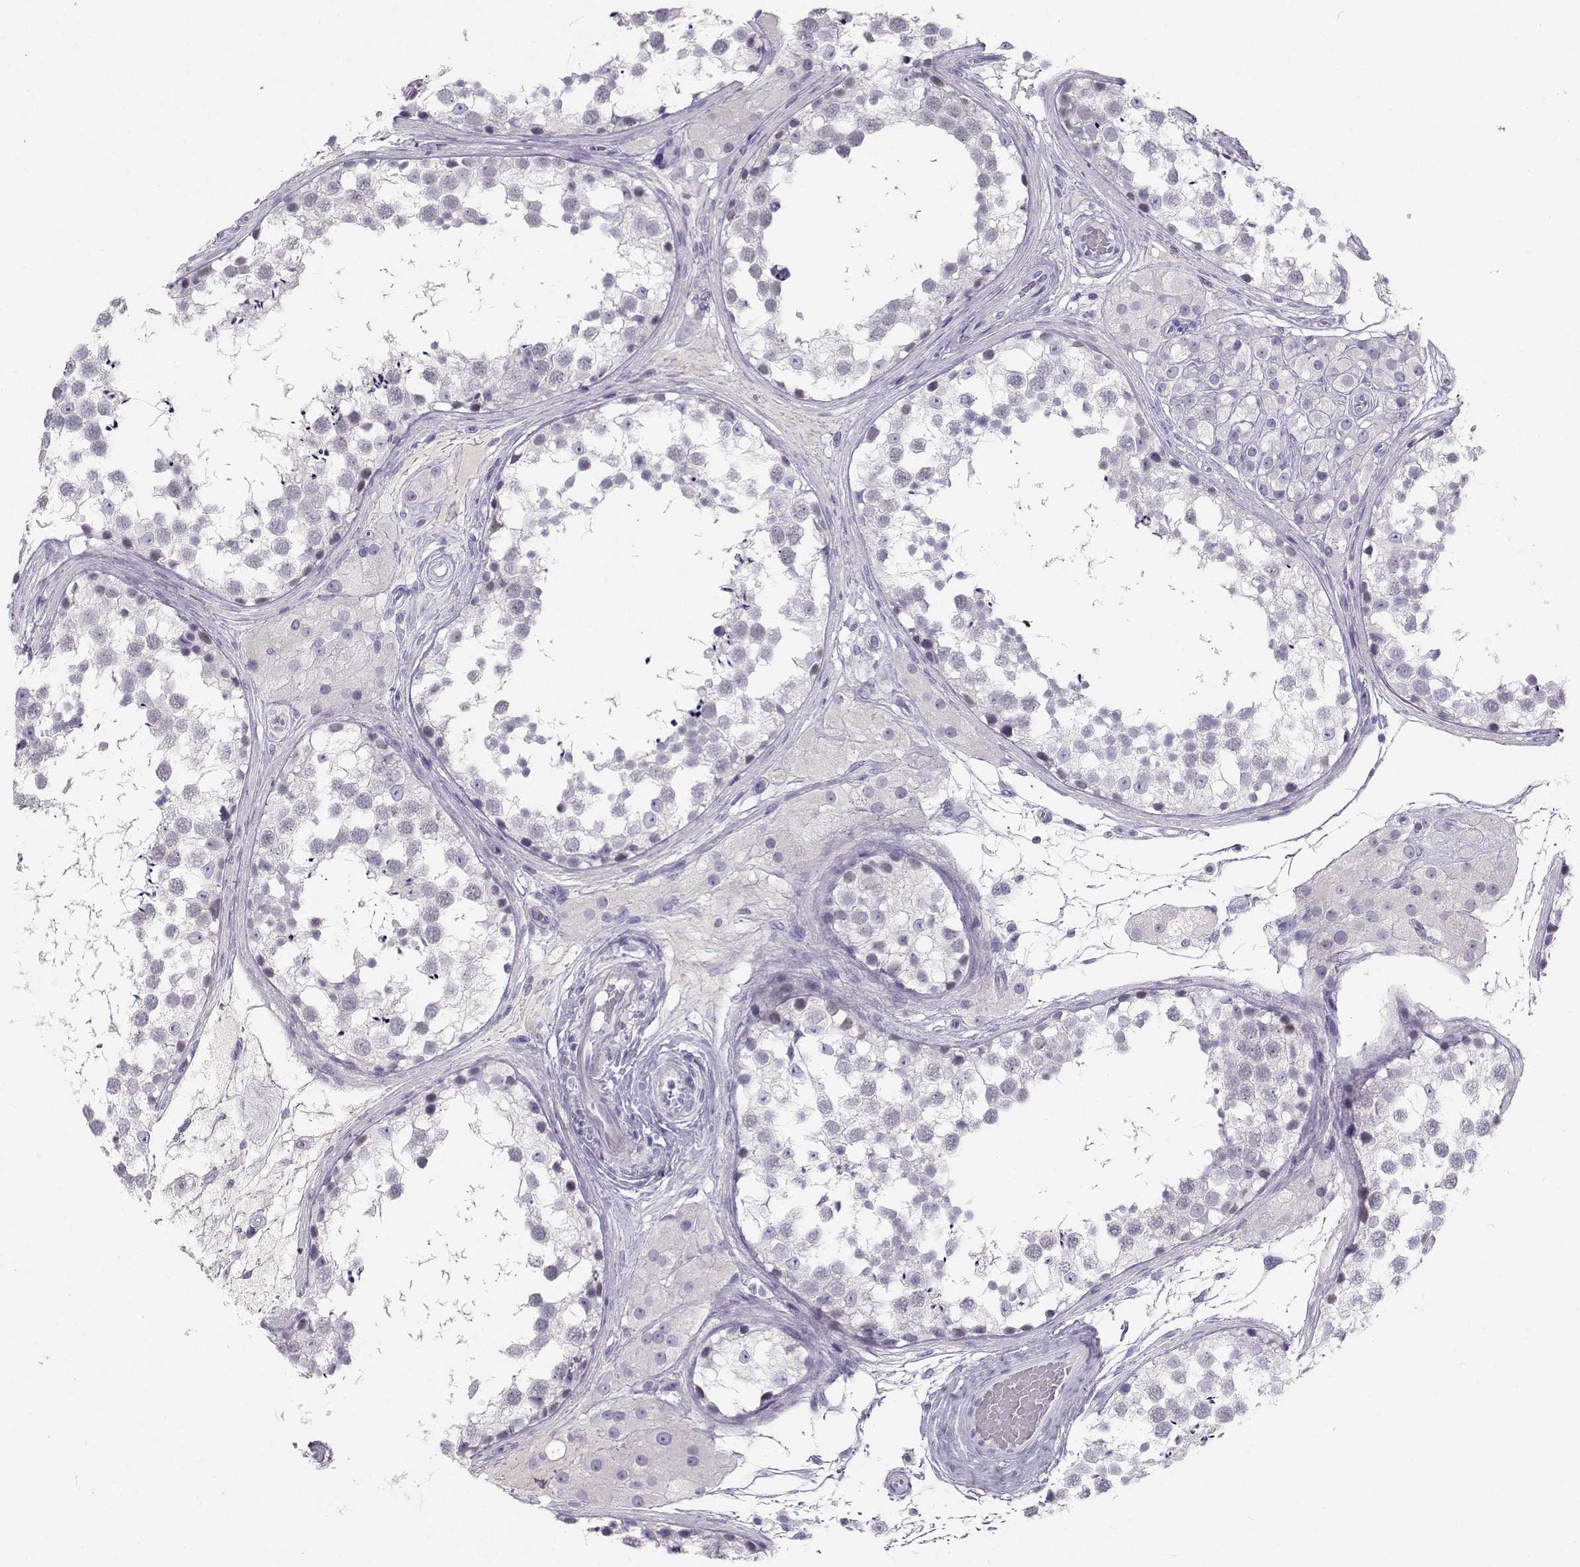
{"staining": {"intensity": "weak", "quantity": "<25%", "location": "nuclear"}, "tissue": "testis", "cell_type": "Cells in seminiferous ducts", "image_type": "normal", "snomed": [{"axis": "morphology", "description": "Normal tissue, NOS"}, {"axis": "morphology", "description": "Seminoma, NOS"}, {"axis": "topography", "description": "Testis"}], "caption": "A high-resolution histopathology image shows immunohistochemistry staining of unremarkable testis, which reveals no significant staining in cells in seminiferous ducts.", "gene": "OPN5", "patient": {"sex": "male", "age": 65}}